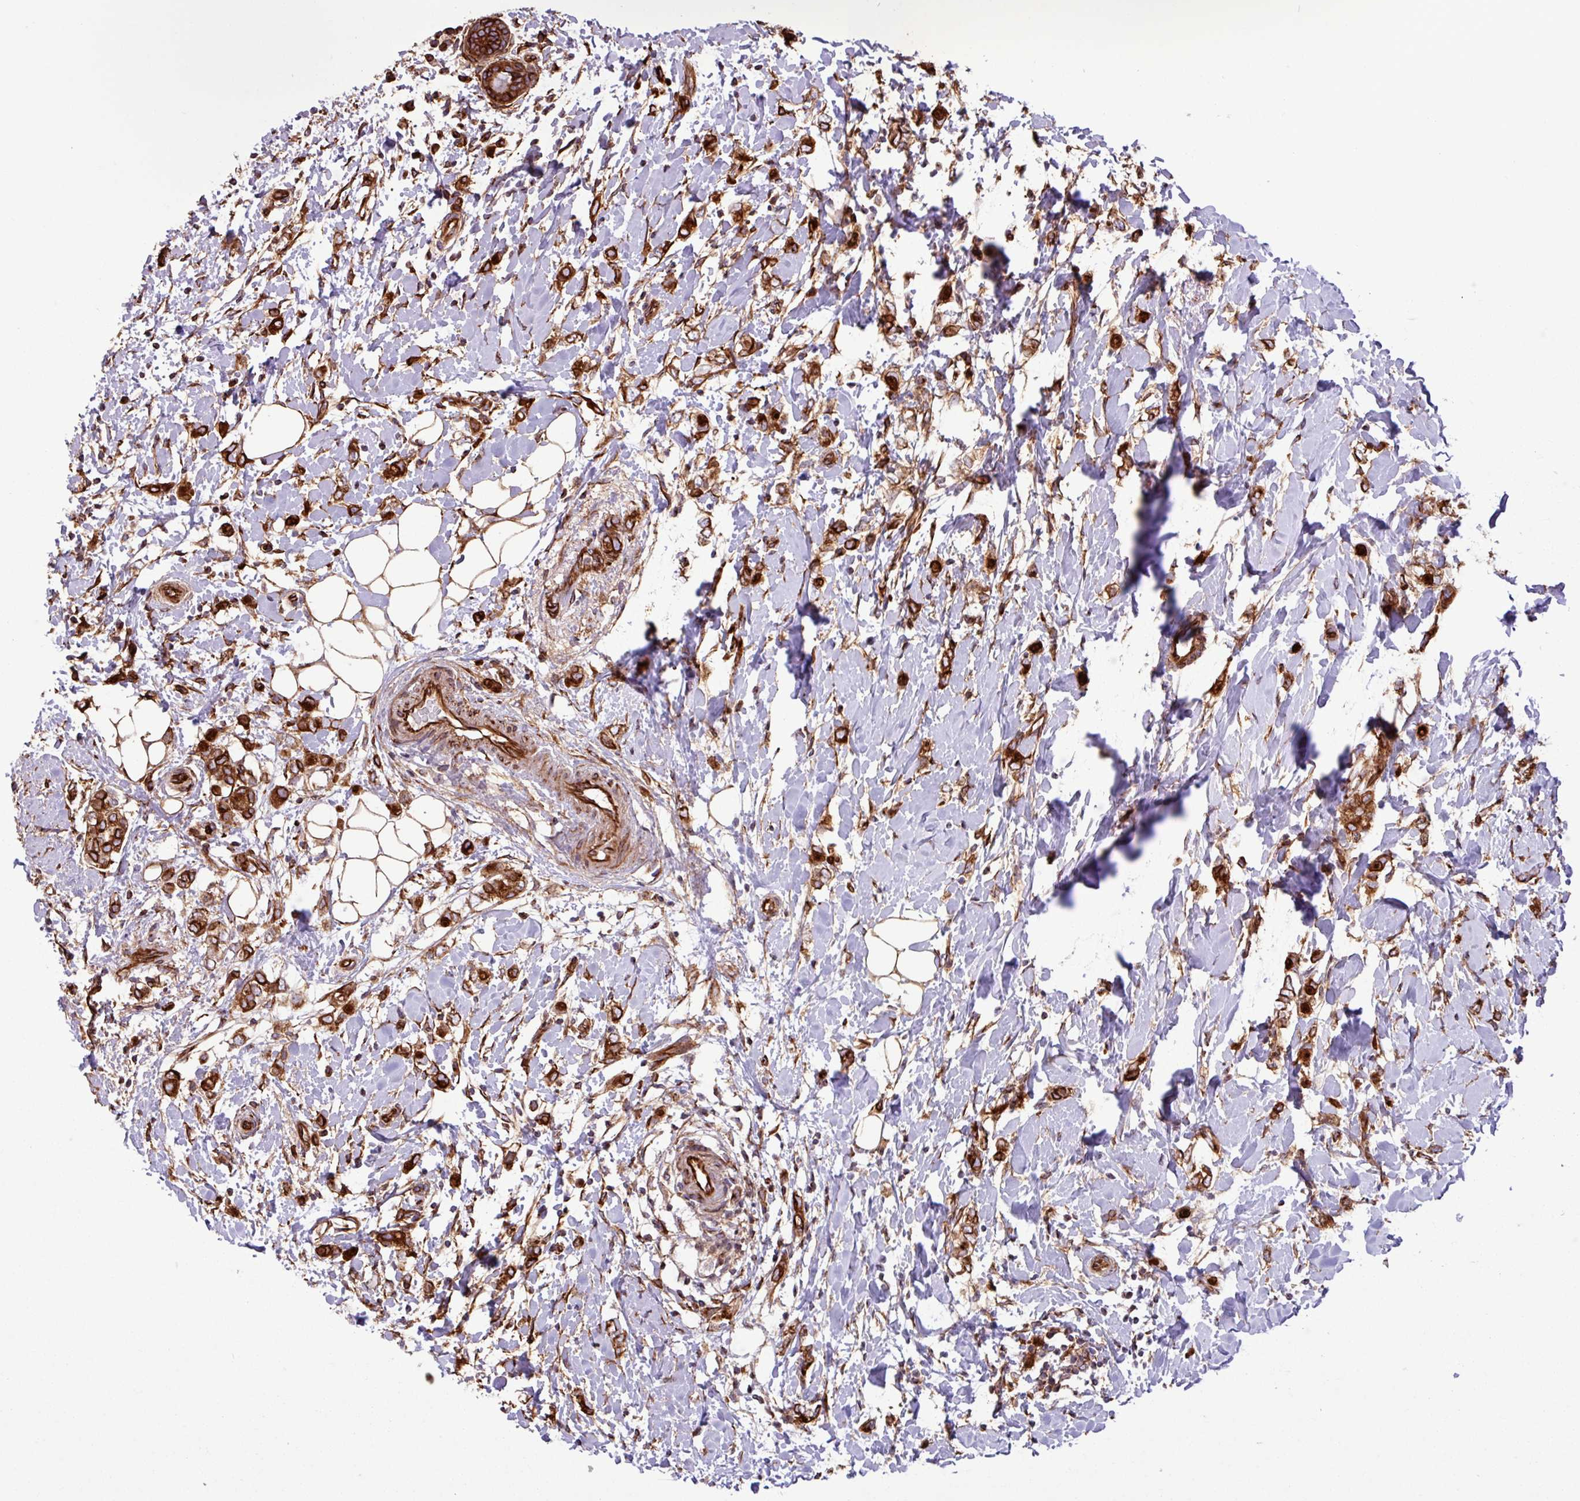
{"staining": {"intensity": "strong", "quantity": ">75%", "location": "cytoplasmic/membranous"}, "tissue": "breast cancer", "cell_type": "Tumor cells", "image_type": "cancer", "snomed": [{"axis": "morphology", "description": "Normal tissue, NOS"}, {"axis": "morphology", "description": "Lobular carcinoma"}, {"axis": "topography", "description": "Breast"}], "caption": "A micrograph of human breast lobular carcinoma stained for a protein shows strong cytoplasmic/membranous brown staining in tumor cells. (DAB (3,3'-diaminobenzidine) IHC, brown staining for protein, blue staining for nuclei).", "gene": "ZNF300", "patient": {"sex": "female", "age": 47}}